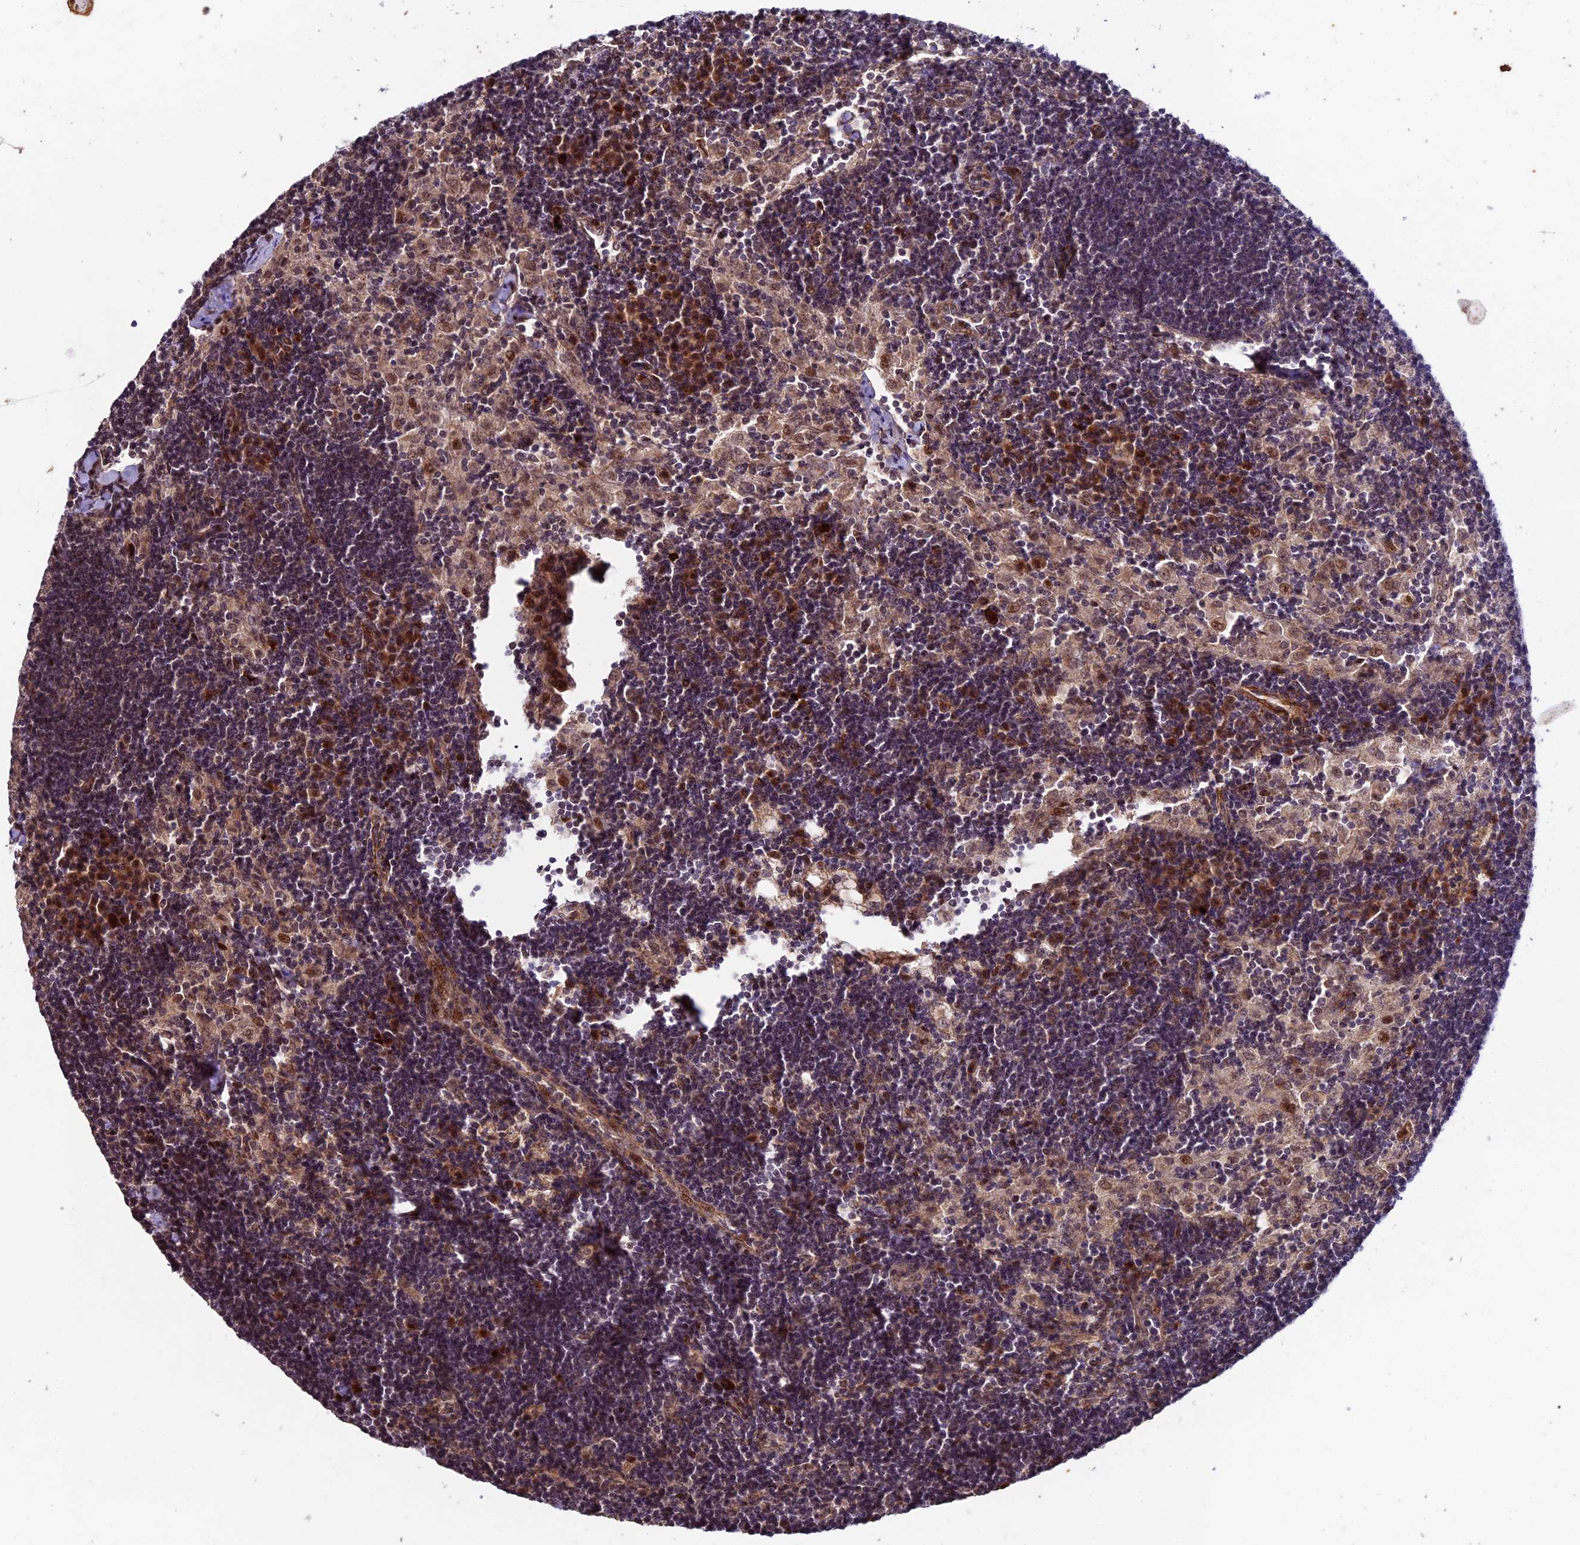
{"staining": {"intensity": "negative", "quantity": "none", "location": "none"}, "tissue": "lymph node", "cell_type": "Germinal center cells", "image_type": "normal", "snomed": [{"axis": "morphology", "description": "Normal tissue, NOS"}, {"axis": "topography", "description": "Lymph node"}], "caption": "Human lymph node stained for a protein using immunohistochemistry reveals no expression in germinal center cells.", "gene": "SIPA1L3", "patient": {"sex": "male", "age": 24}}